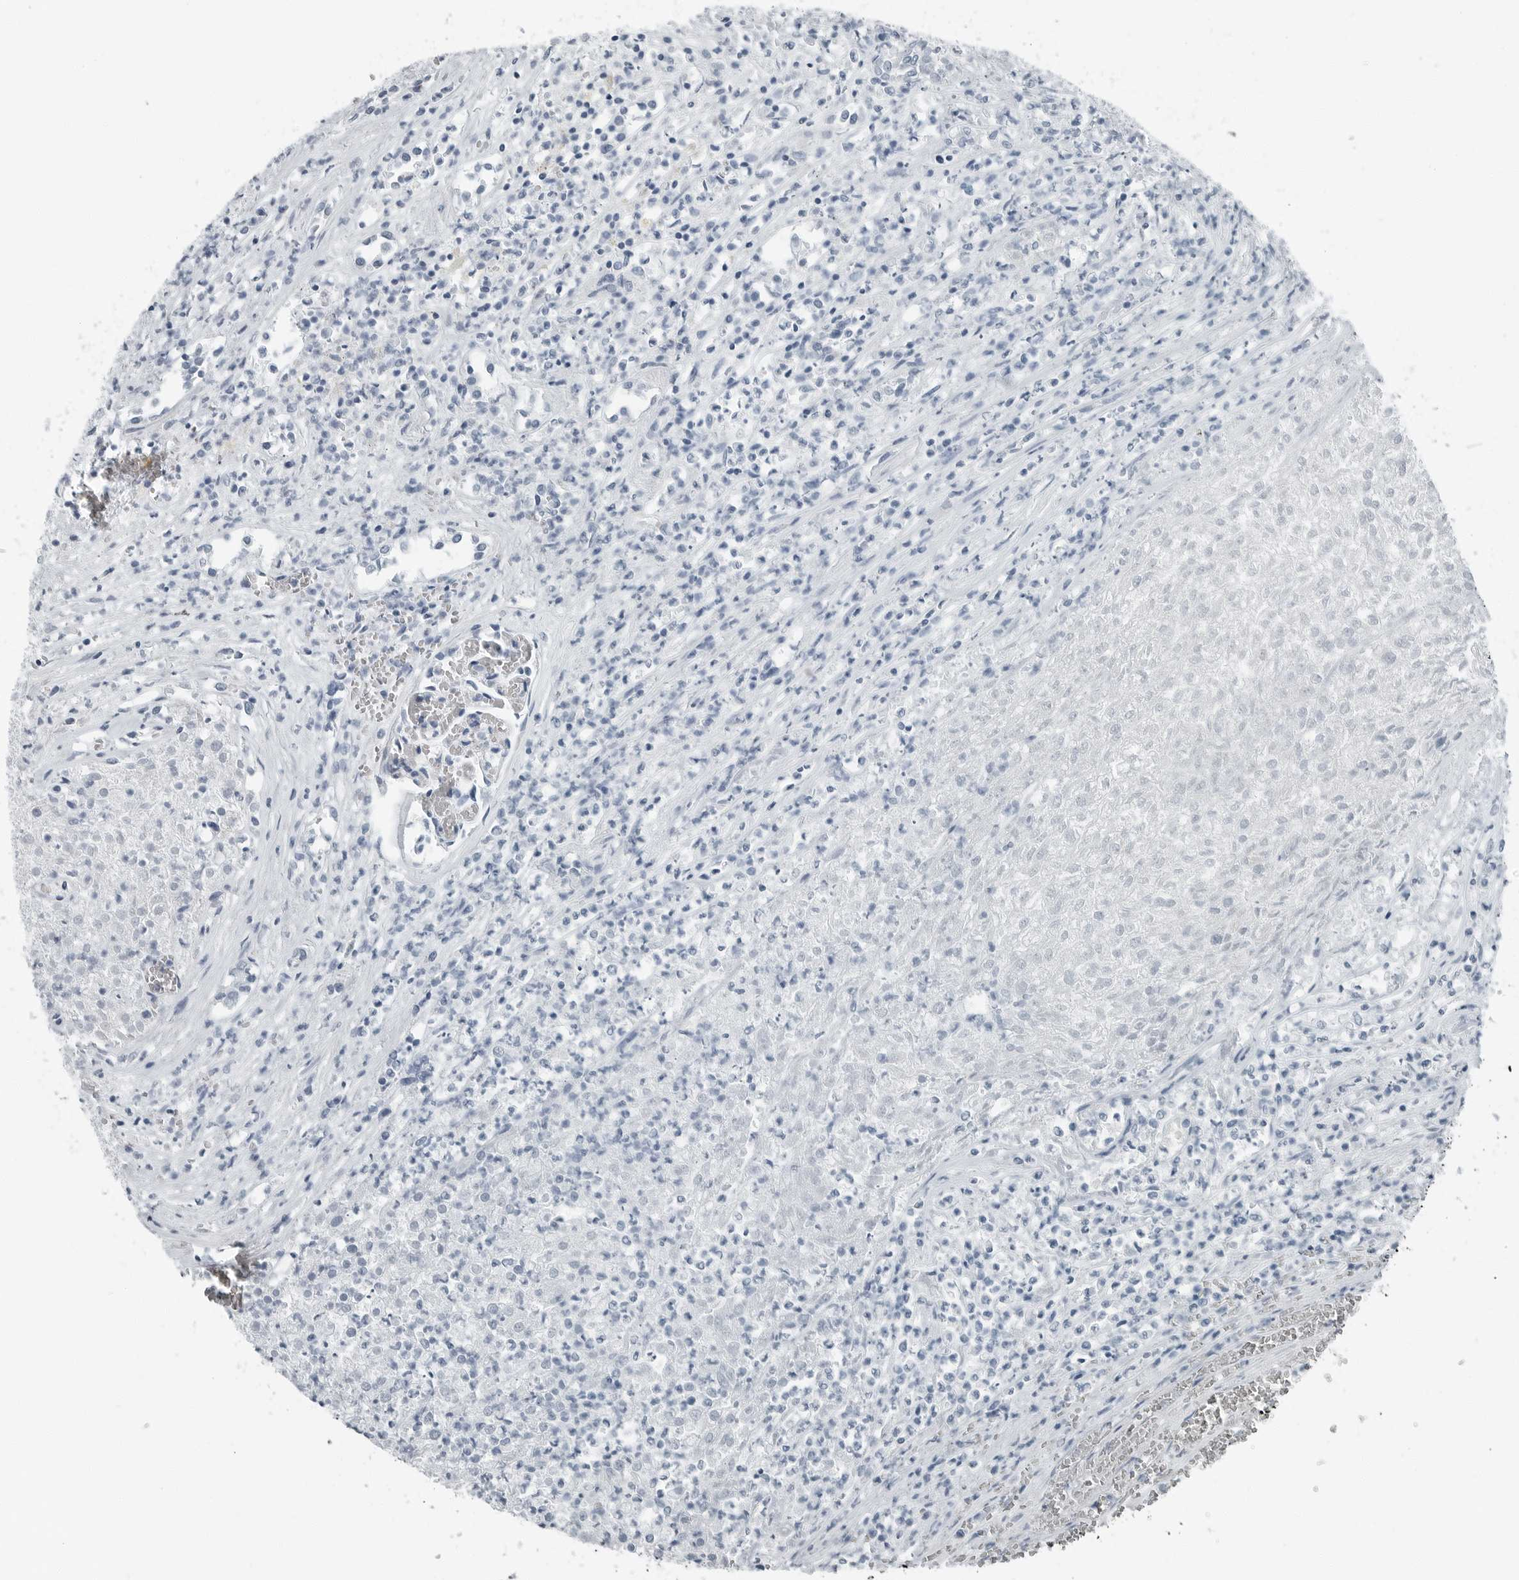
{"staining": {"intensity": "negative", "quantity": "none", "location": "none"}, "tissue": "renal cancer", "cell_type": "Tumor cells", "image_type": "cancer", "snomed": [{"axis": "morphology", "description": "Adenocarcinoma, NOS"}, {"axis": "topography", "description": "Kidney"}], "caption": "Tumor cells show no significant staining in renal adenocarcinoma.", "gene": "ZPBP2", "patient": {"sex": "female", "age": 54}}